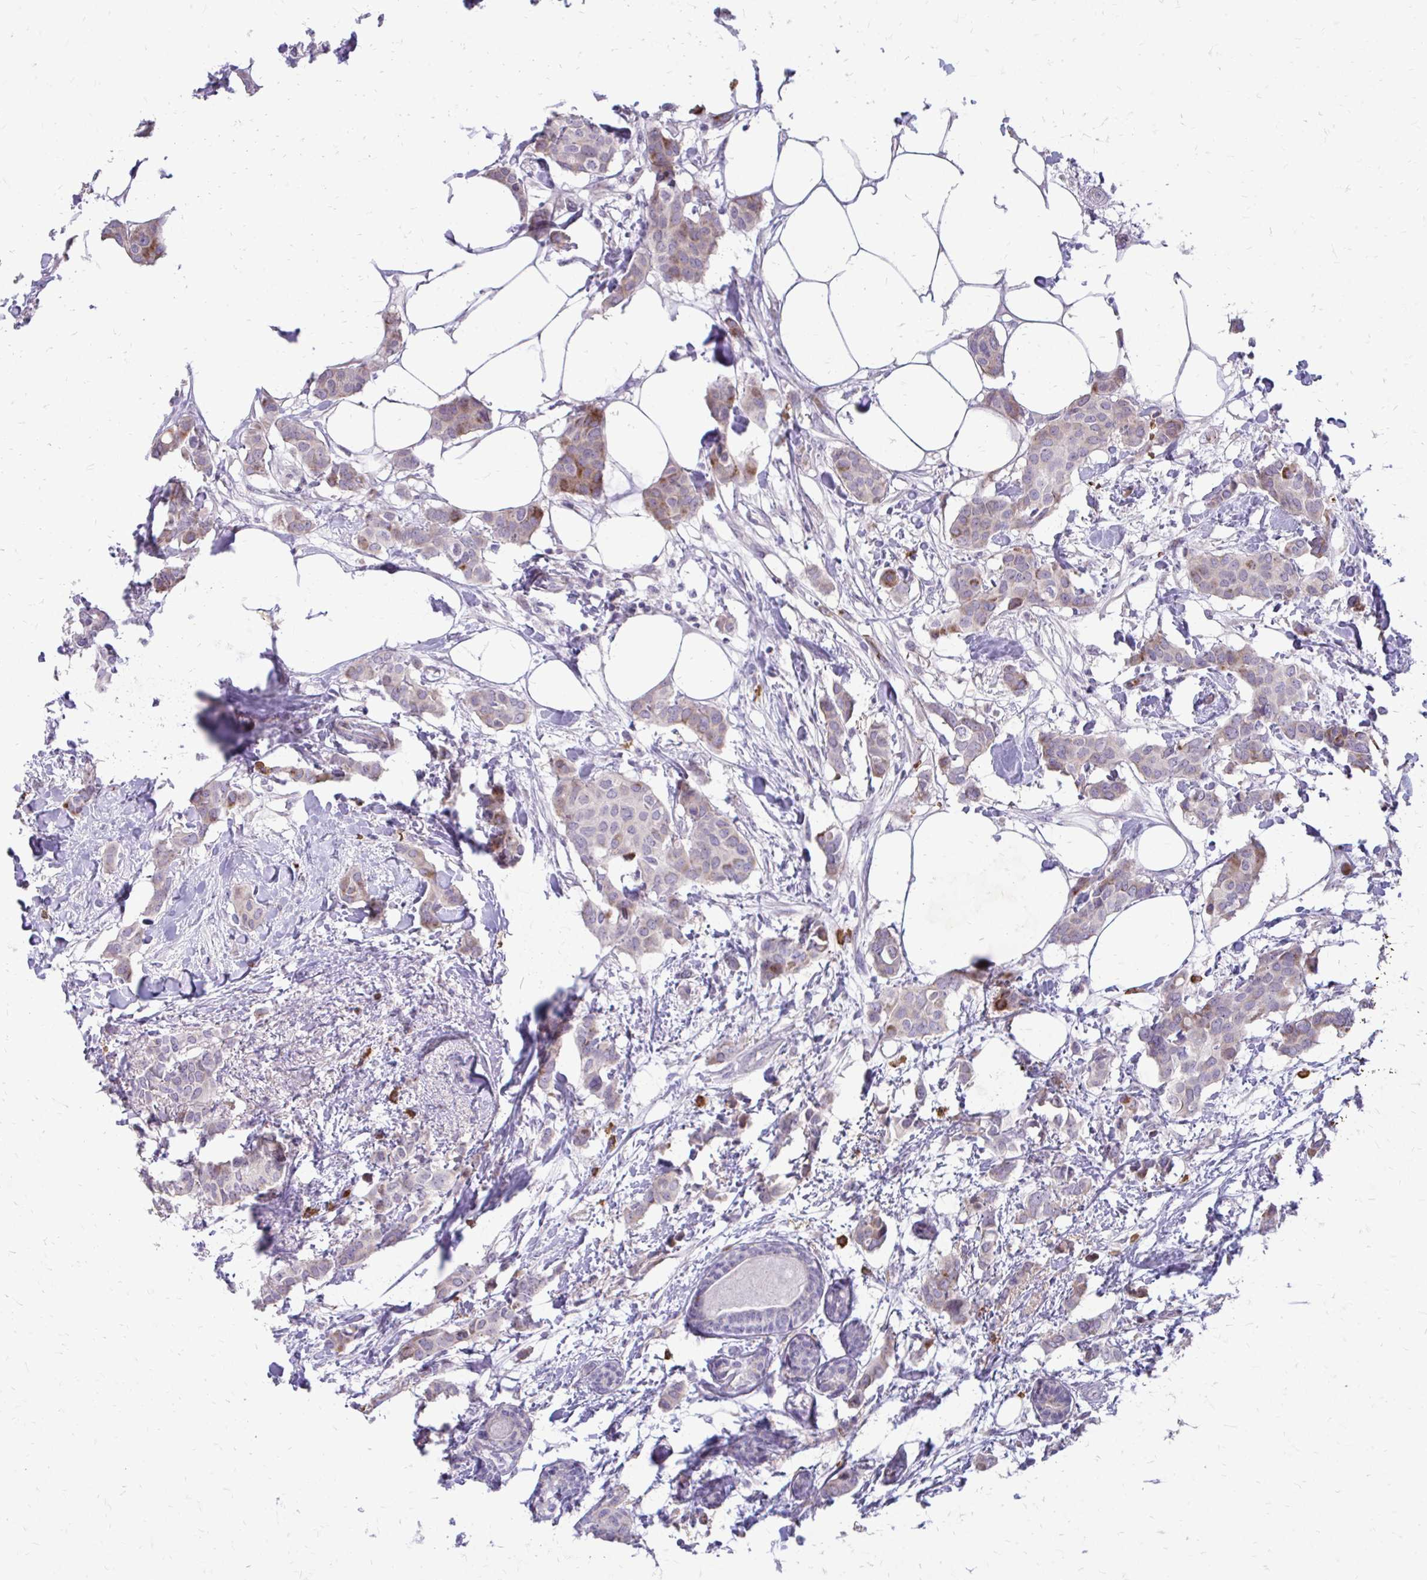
{"staining": {"intensity": "weak", "quantity": ">75%", "location": "cytoplasmic/membranous"}, "tissue": "breast cancer", "cell_type": "Tumor cells", "image_type": "cancer", "snomed": [{"axis": "morphology", "description": "Duct carcinoma"}, {"axis": "topography", "description": "Breast"}], "caption": "Tumor cells demonstrate low levels of weak cytoplasmic/membranous staining in about >75% of cells in breast cancer (infiltrating ductal carcinoma). The staining is performed using DAB (3,3'-diaminobenzidine) brown chromogen to label protein expression. The nuclei are counter-stained blue using hematoxylin.", "gene": "FUNDC2", "patient": {"sex": "female", "age": 62}}